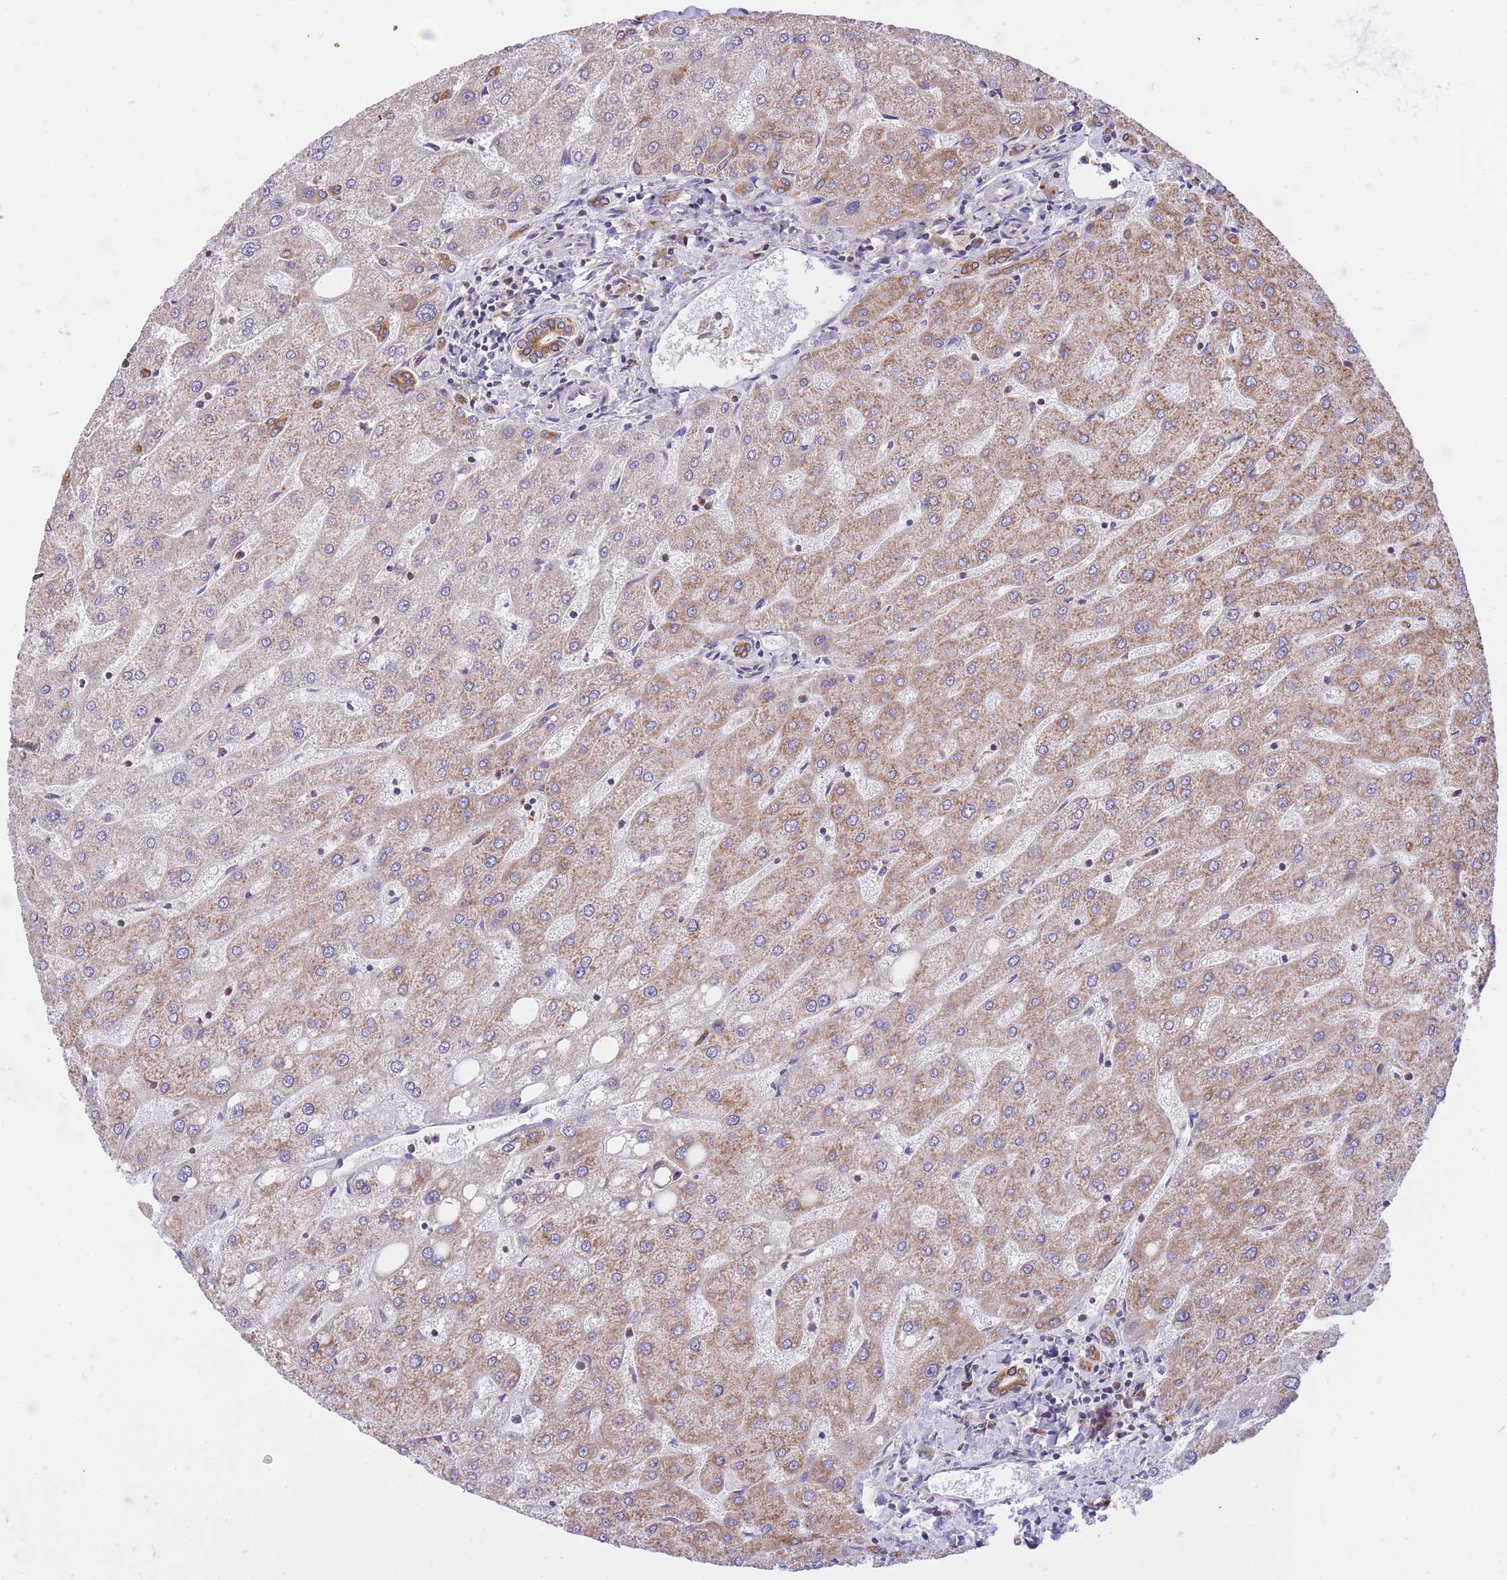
{"staining": {"intensity": "moderate", "quantity": ">75%", "location": "cytoplasmic/membranous"}, "tissue": "liver", "cell_type": "Cholangiocytes", "image_type": "normal", "snomed": [{"axis": "morphology", "description": "Normal tissue, NOS"}, {"axis": "topography", "description": "Liver"}], "caption": "Moderate cytoplasmic/membranous expression for a protein is seen in about >75% of cholangiocytes of unremarkable liver using immunohistochemistry.", "gene": "GBP7", "patient": {"sex": "male", "age": 67}}